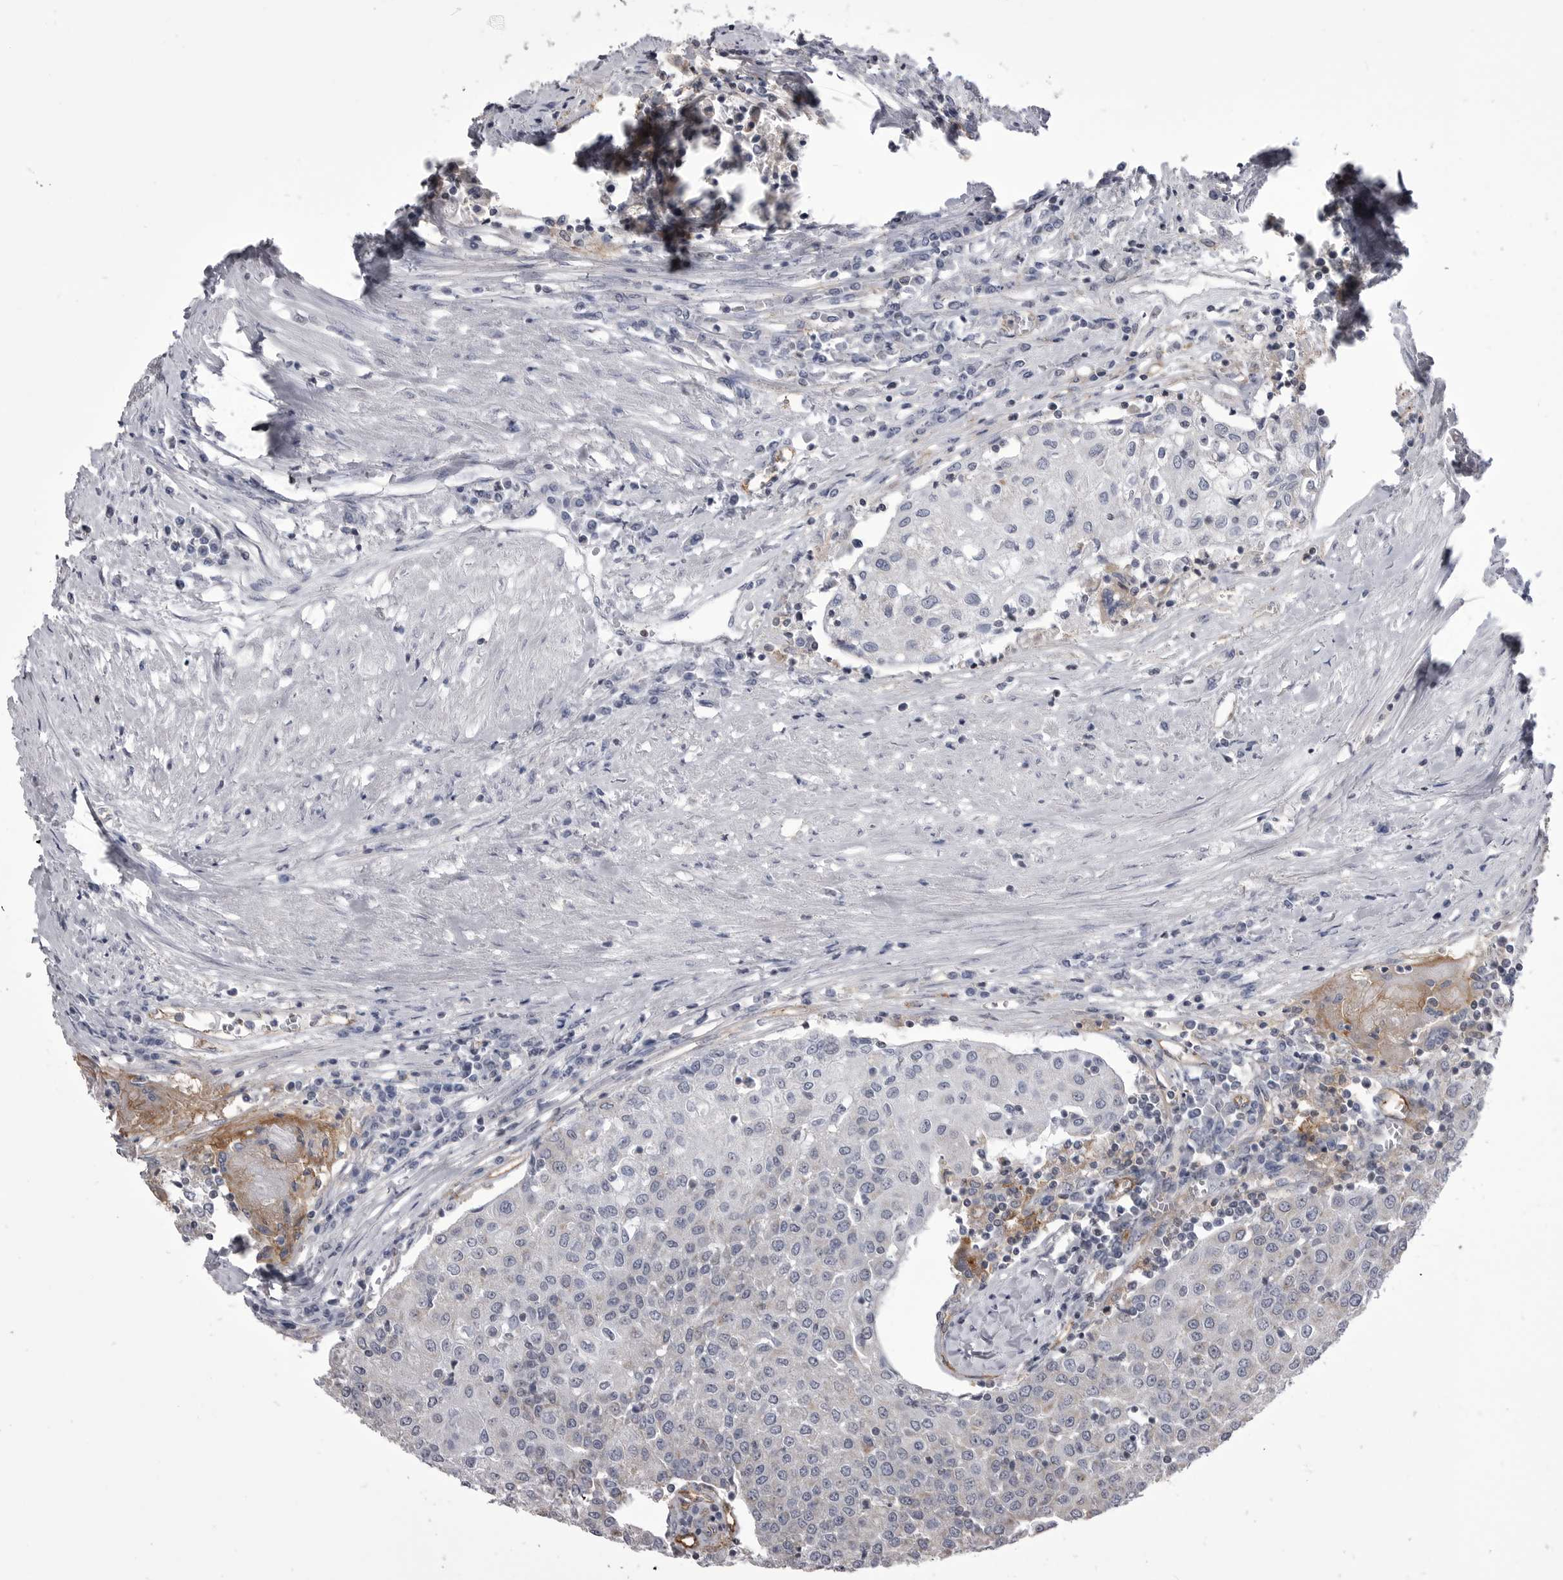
{"staining": {"intensity": "negative", "quantity": "none", "location": "none"}, "tissue": "urothelial cancer", "cell_type": "Tumor cells", "image_type": "cancer", "snomed": [{"axis": "morphology", "description": "Urothelial carcinoma, High grade"}, {"axis": "topography", "description": "Urinary bladder"}], "caption": "High magnification brightfield microscopy of high-grade urothelial carcinoma stained with DAB (3,3'-diaminobenzidine) (brown) and counterstained with hematoxylin (blue): tumor cells show no significant expression.", "gene": "OPLAH", "patient": {"sex": "female", "age": 85}}